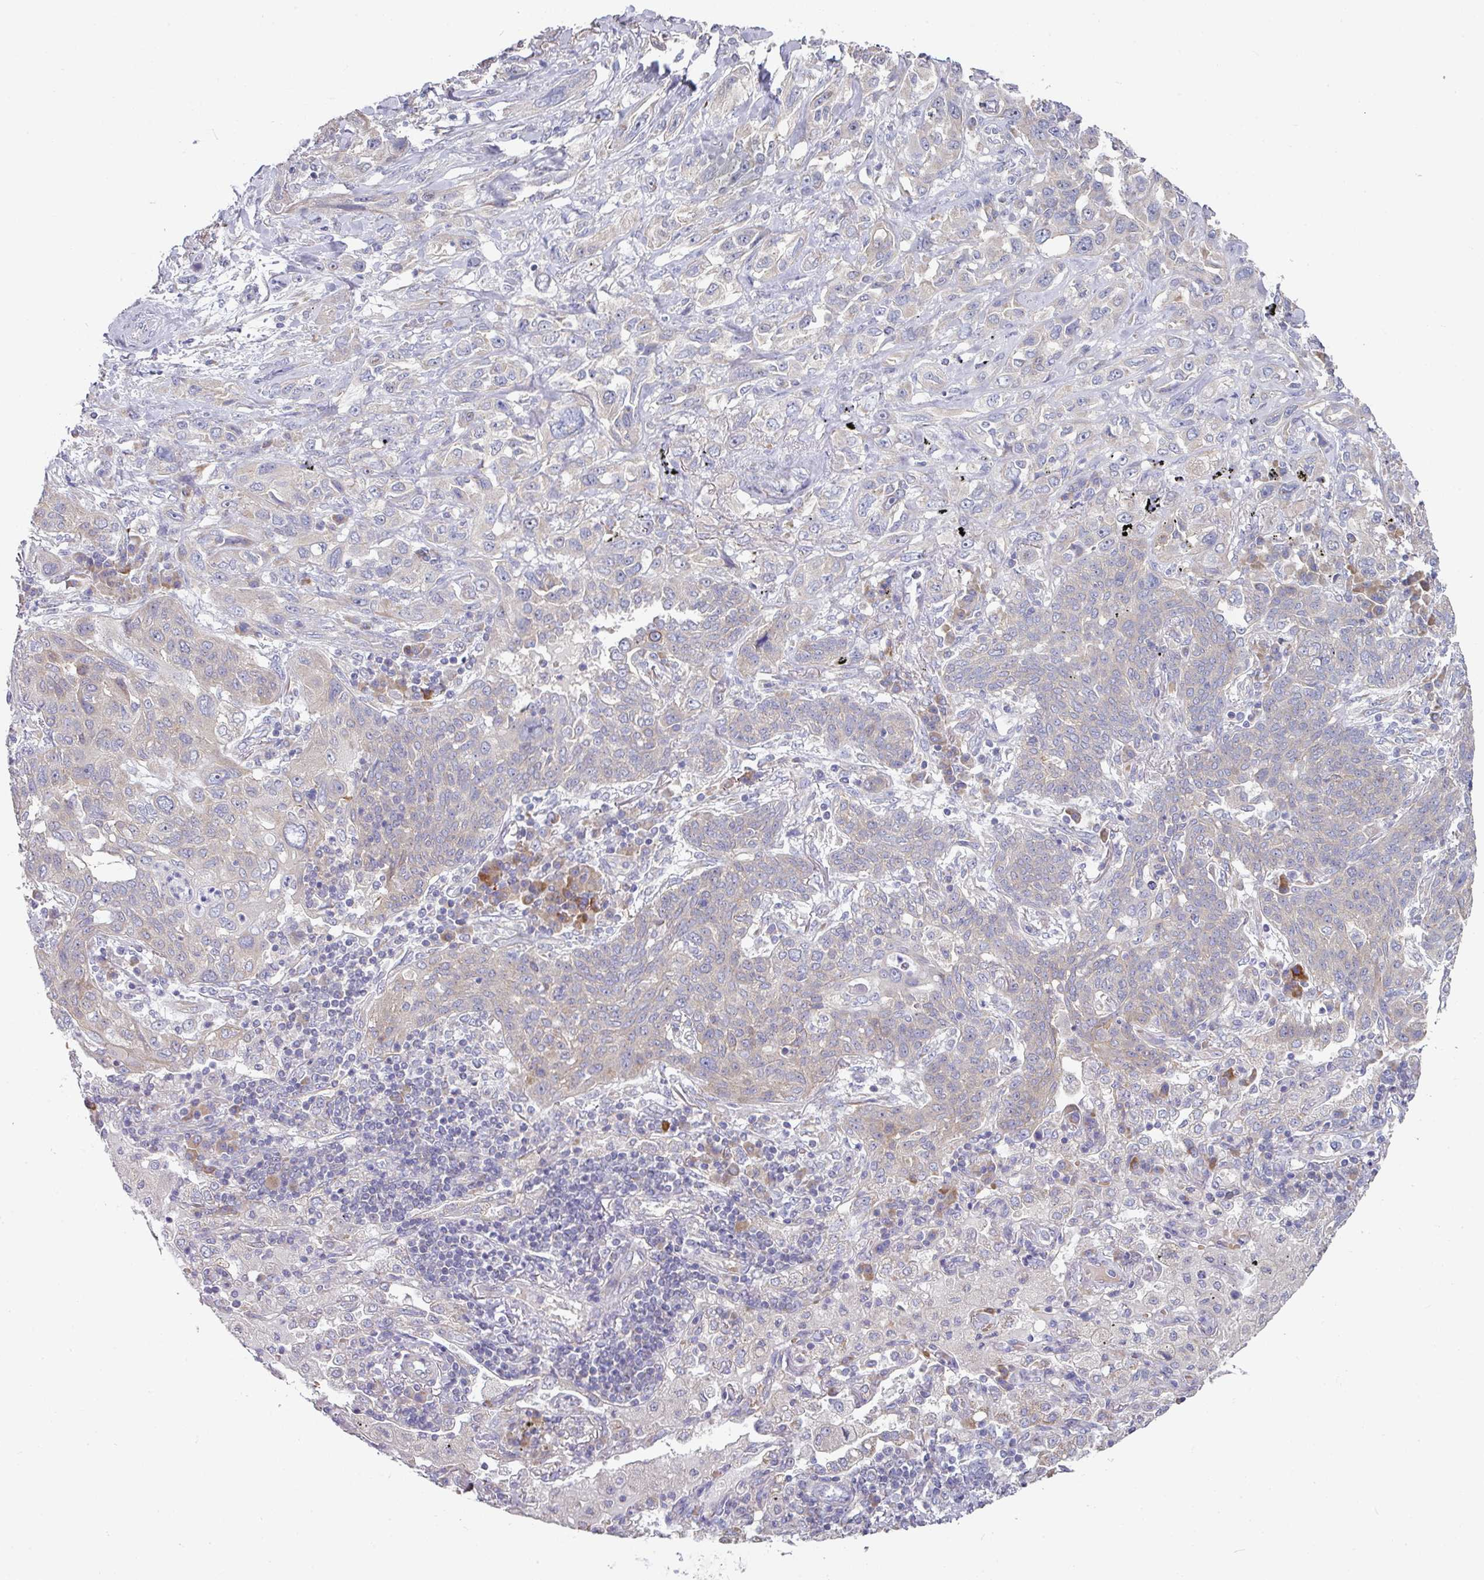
{"staining": {"intensity": "negative", "quantity": "none", "location": "none"}, "tissue": "lung cancer", "cell_type": "Tumor cells", "image_type": "cancer", "snomed": [{"axis": "morphology", "description": "Squamous cell carcinoma, NOS"}, {"axis": "topography", "description": "Lung"}], "caption": "Micrograph shows no significant protein expression in tumor cells of lung cancer (squamous cell carcinoma). The staining is performed using DAB (3,3'-diaminobenzidine) brown chromogen with nuclei counter-stained in using hematoxylin.", "gene": "PYROXD2", "patient": {"sex": "female", "age": 70}}